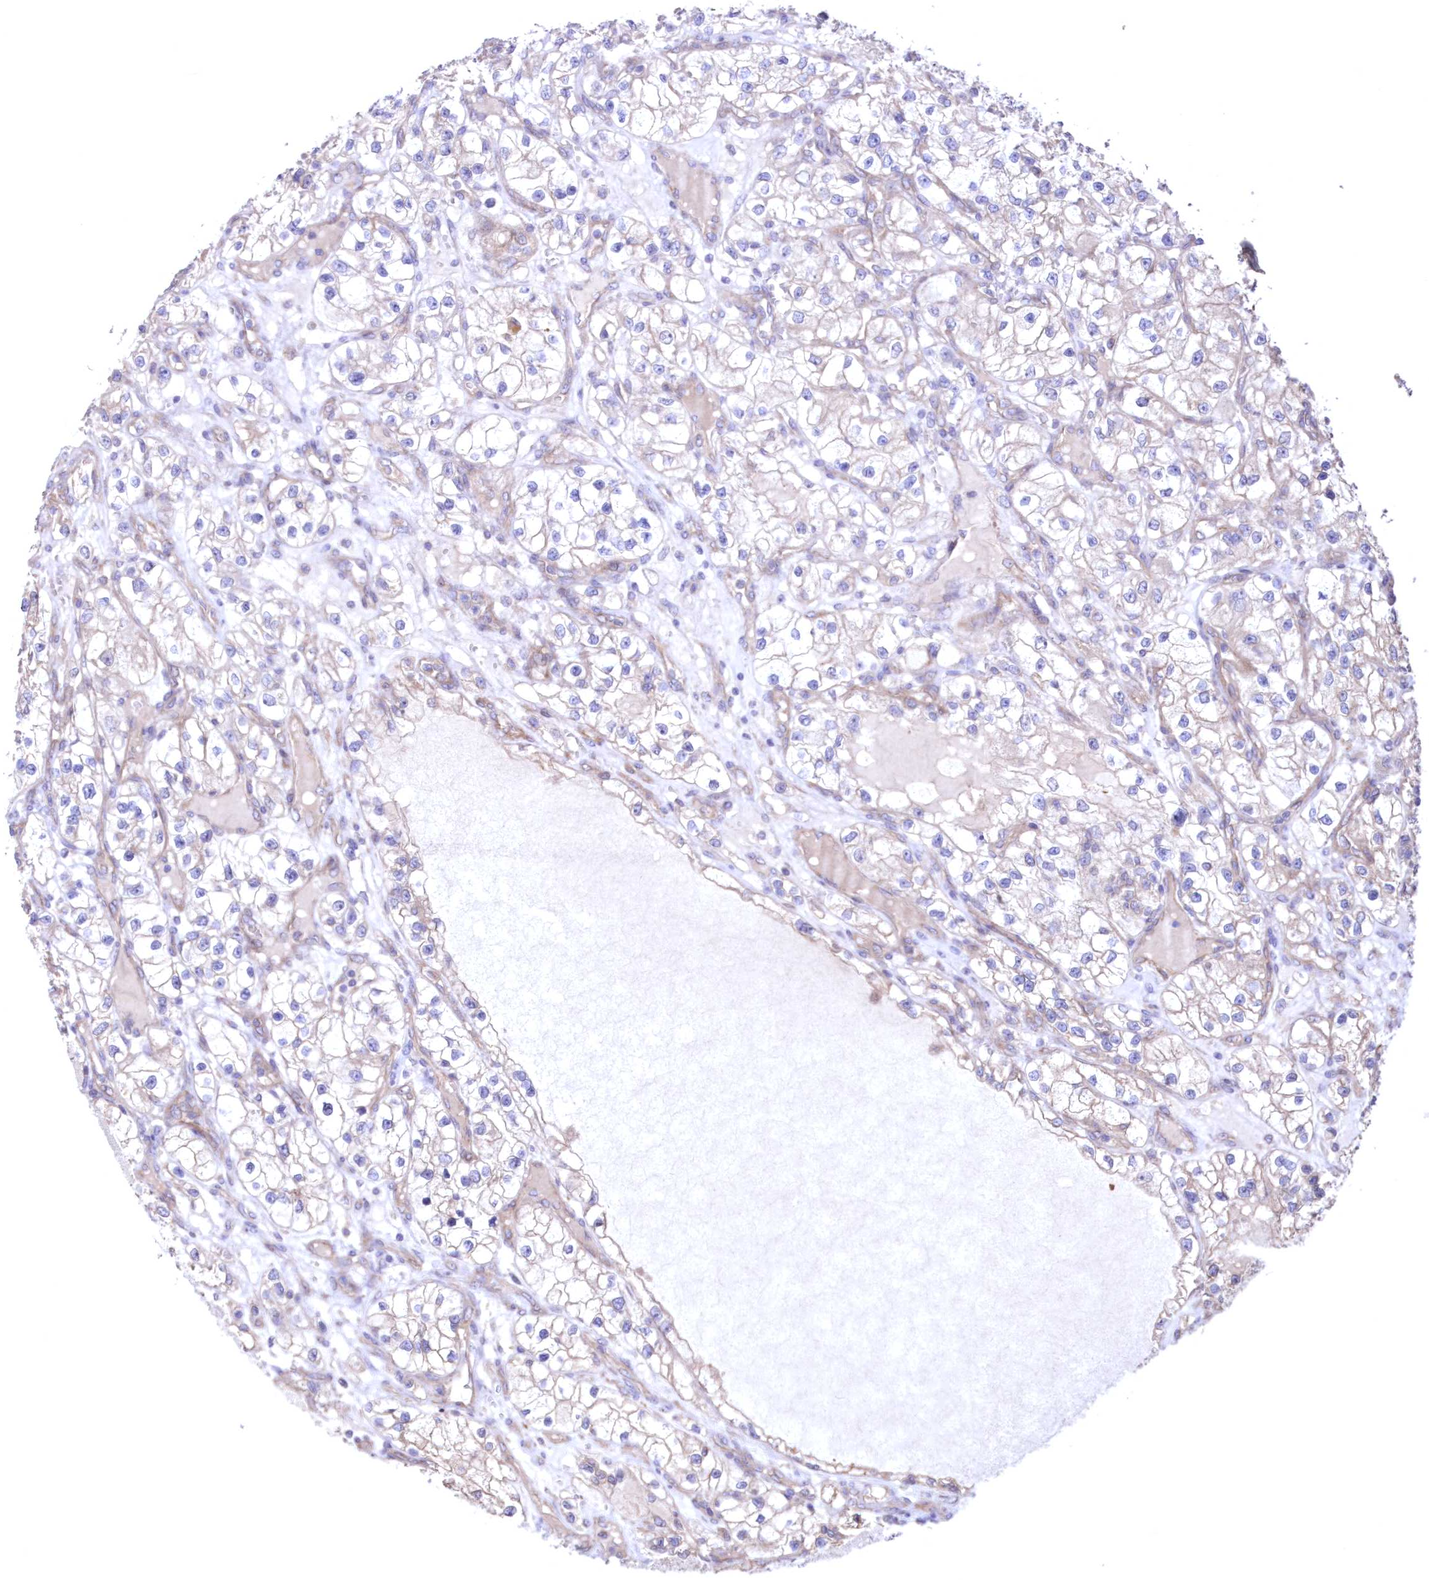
{"staining": {"intensity": "negative", "quantity": "none", "location": "none"}, "tissue": "renal cancer", "cell_type": "Tumor cells", "image_type": "cancer", "snomed": [{"axis": "morphology", "description": "Adenocarcinoma, NOS"}, {"axis": "topography", "description": "Kidney"}], "caption": "Immunohistochemistry (IHC) image of neoplastic tissue: renal adenocarcinoma stained with DAB demonstrates no significant protein expression in tumor cells. (DAB (3,3'-diaminobenzidine) IHC with hematoxylin counter stain).", "gene": "MTRF1L", "patient": {"sex": "female", "age": 57}}